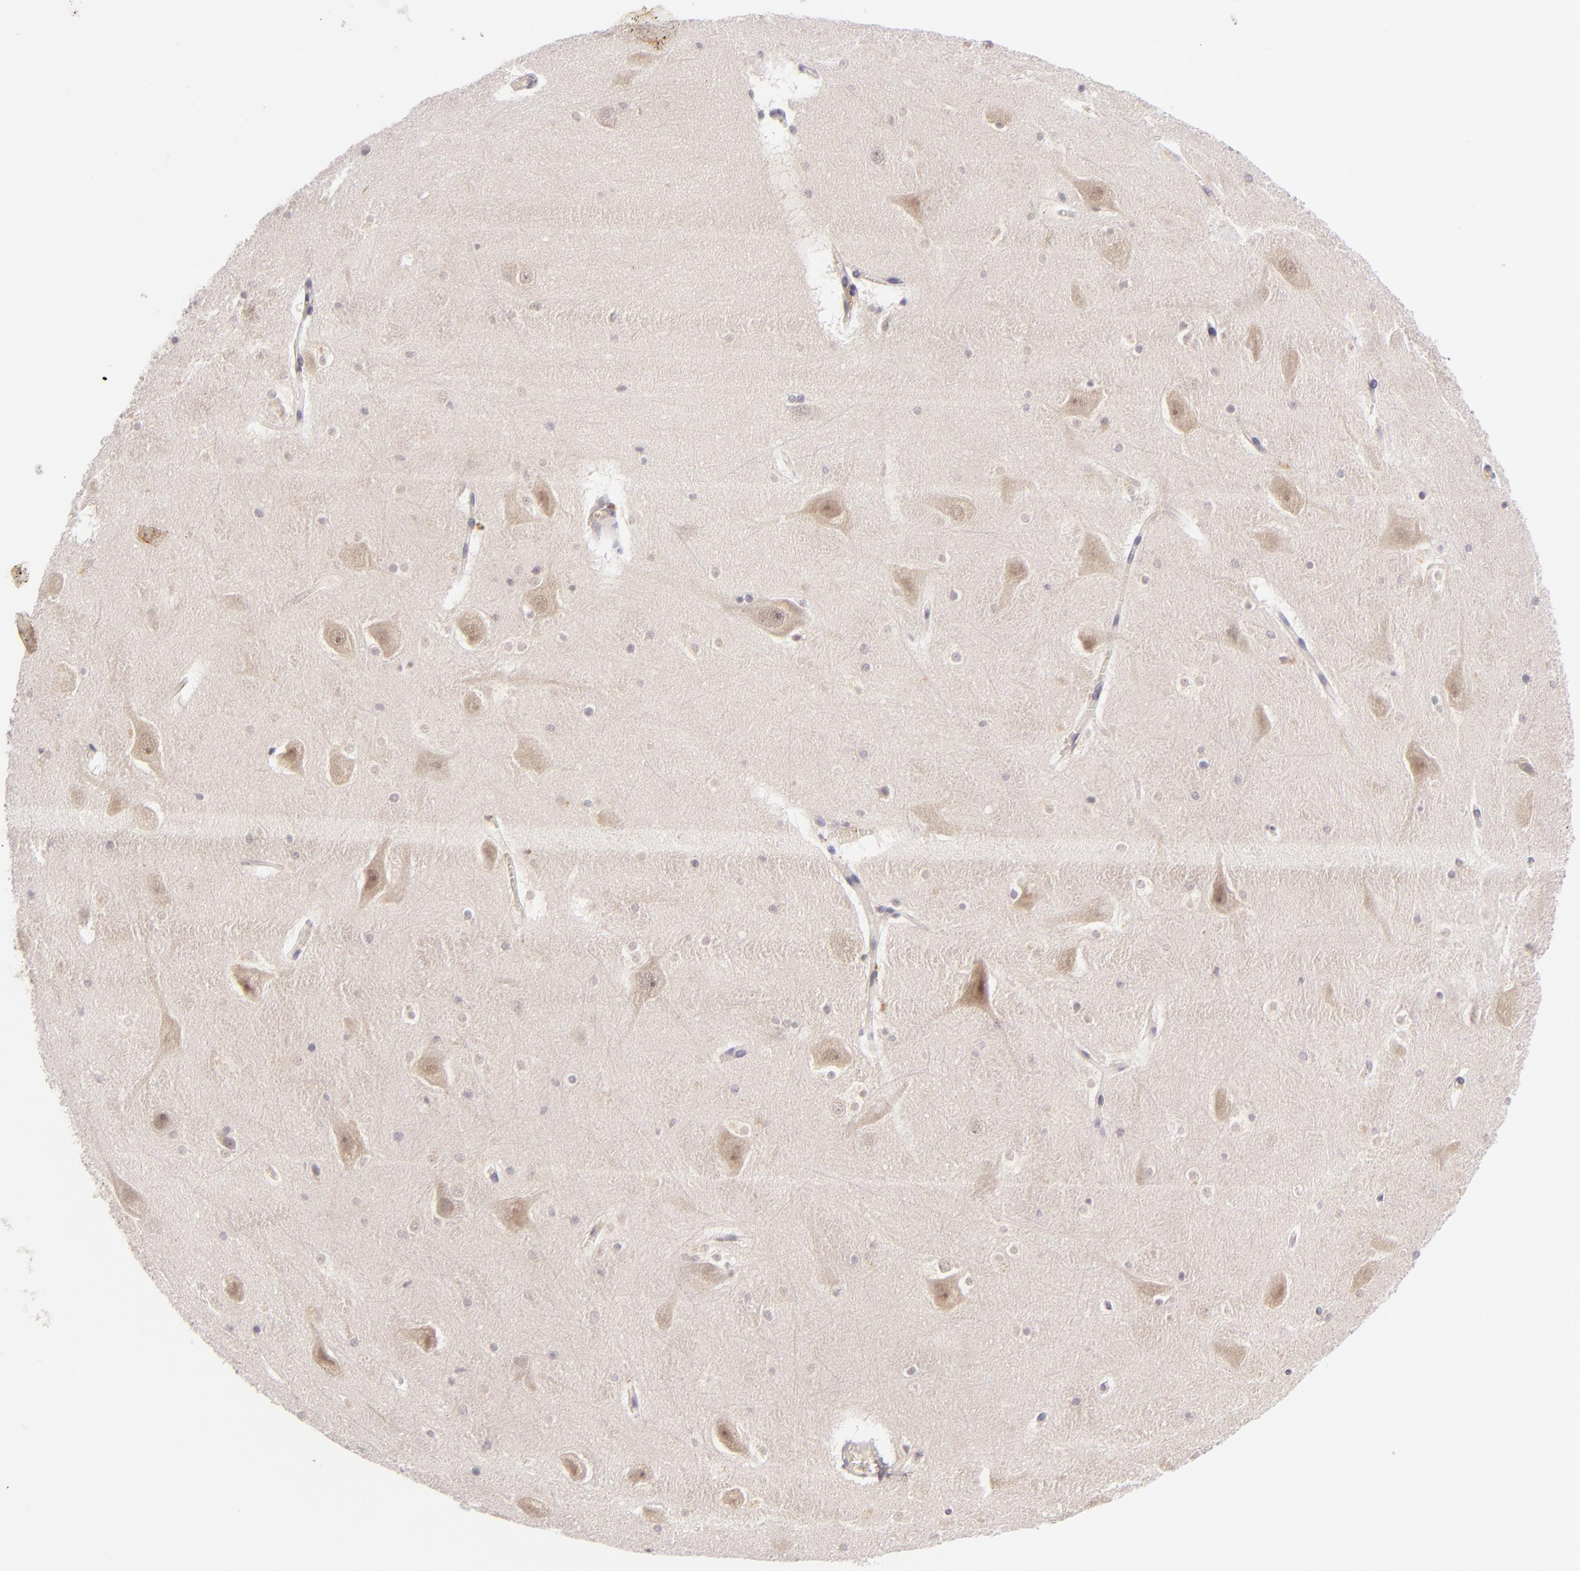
{"staining": {"intensity": "negative", "quantity": "none", "location": "none"}, "tissue": "hippocampus", "cell_type": "Glial cells", "image_type": "normal", "snomed": [{"axis": "morphology", "description": "Normal tissue, NOS"}, {"axis": "topography", "description": "Hippocampus"}], "caption": "High power microscopy photomicrograph of an IHC micrograph of benign hippocampus, revealing no significant staining in glial cells.", "gene": "CASP8", "patient": {"sex": "male", "age": 45}}